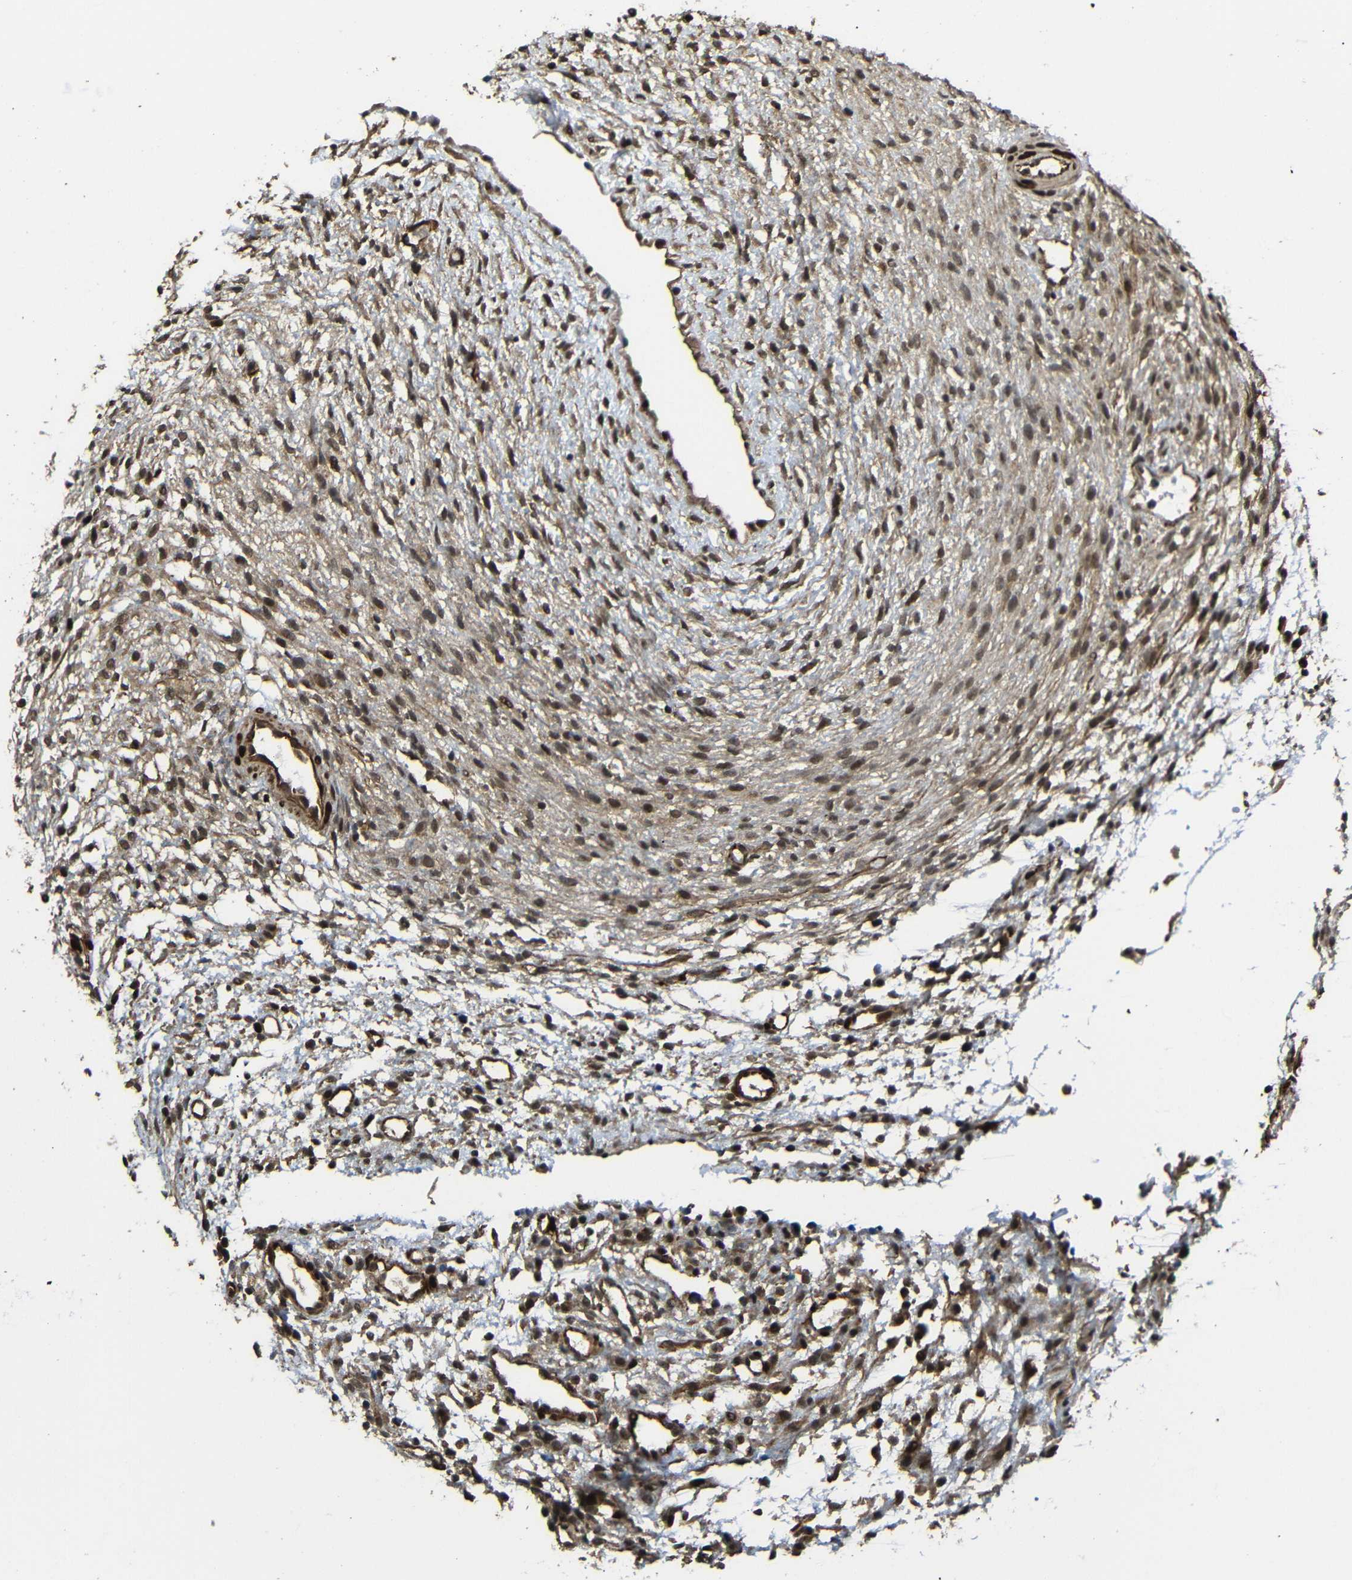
{"staining": {"intensity": "moderate", "quantity": ">75%", "location": "cytoplasmic/membranous,nuclear"}, "tissue": "ovary", "cell_type": "Ovarian stroma cells", "image_type": "normal", "snomed": [{"axis": "morphology", "description": "Normal tissue, NOS"}, {"axis": "morphology", "description": "Cyst, NOS"}, {"axis": "topography", "description": "Ovary"}], "caption": "Ovary stained with DAB (3,3'-diaminobenzidine) immunohistochemistry shows medium levels of moderate cytoplasmic/membranous,nuclear staining in about >75% of ovarian stroma cells.", "gene": "TBX2", "patient": {"sex": "female", "age": 18}}